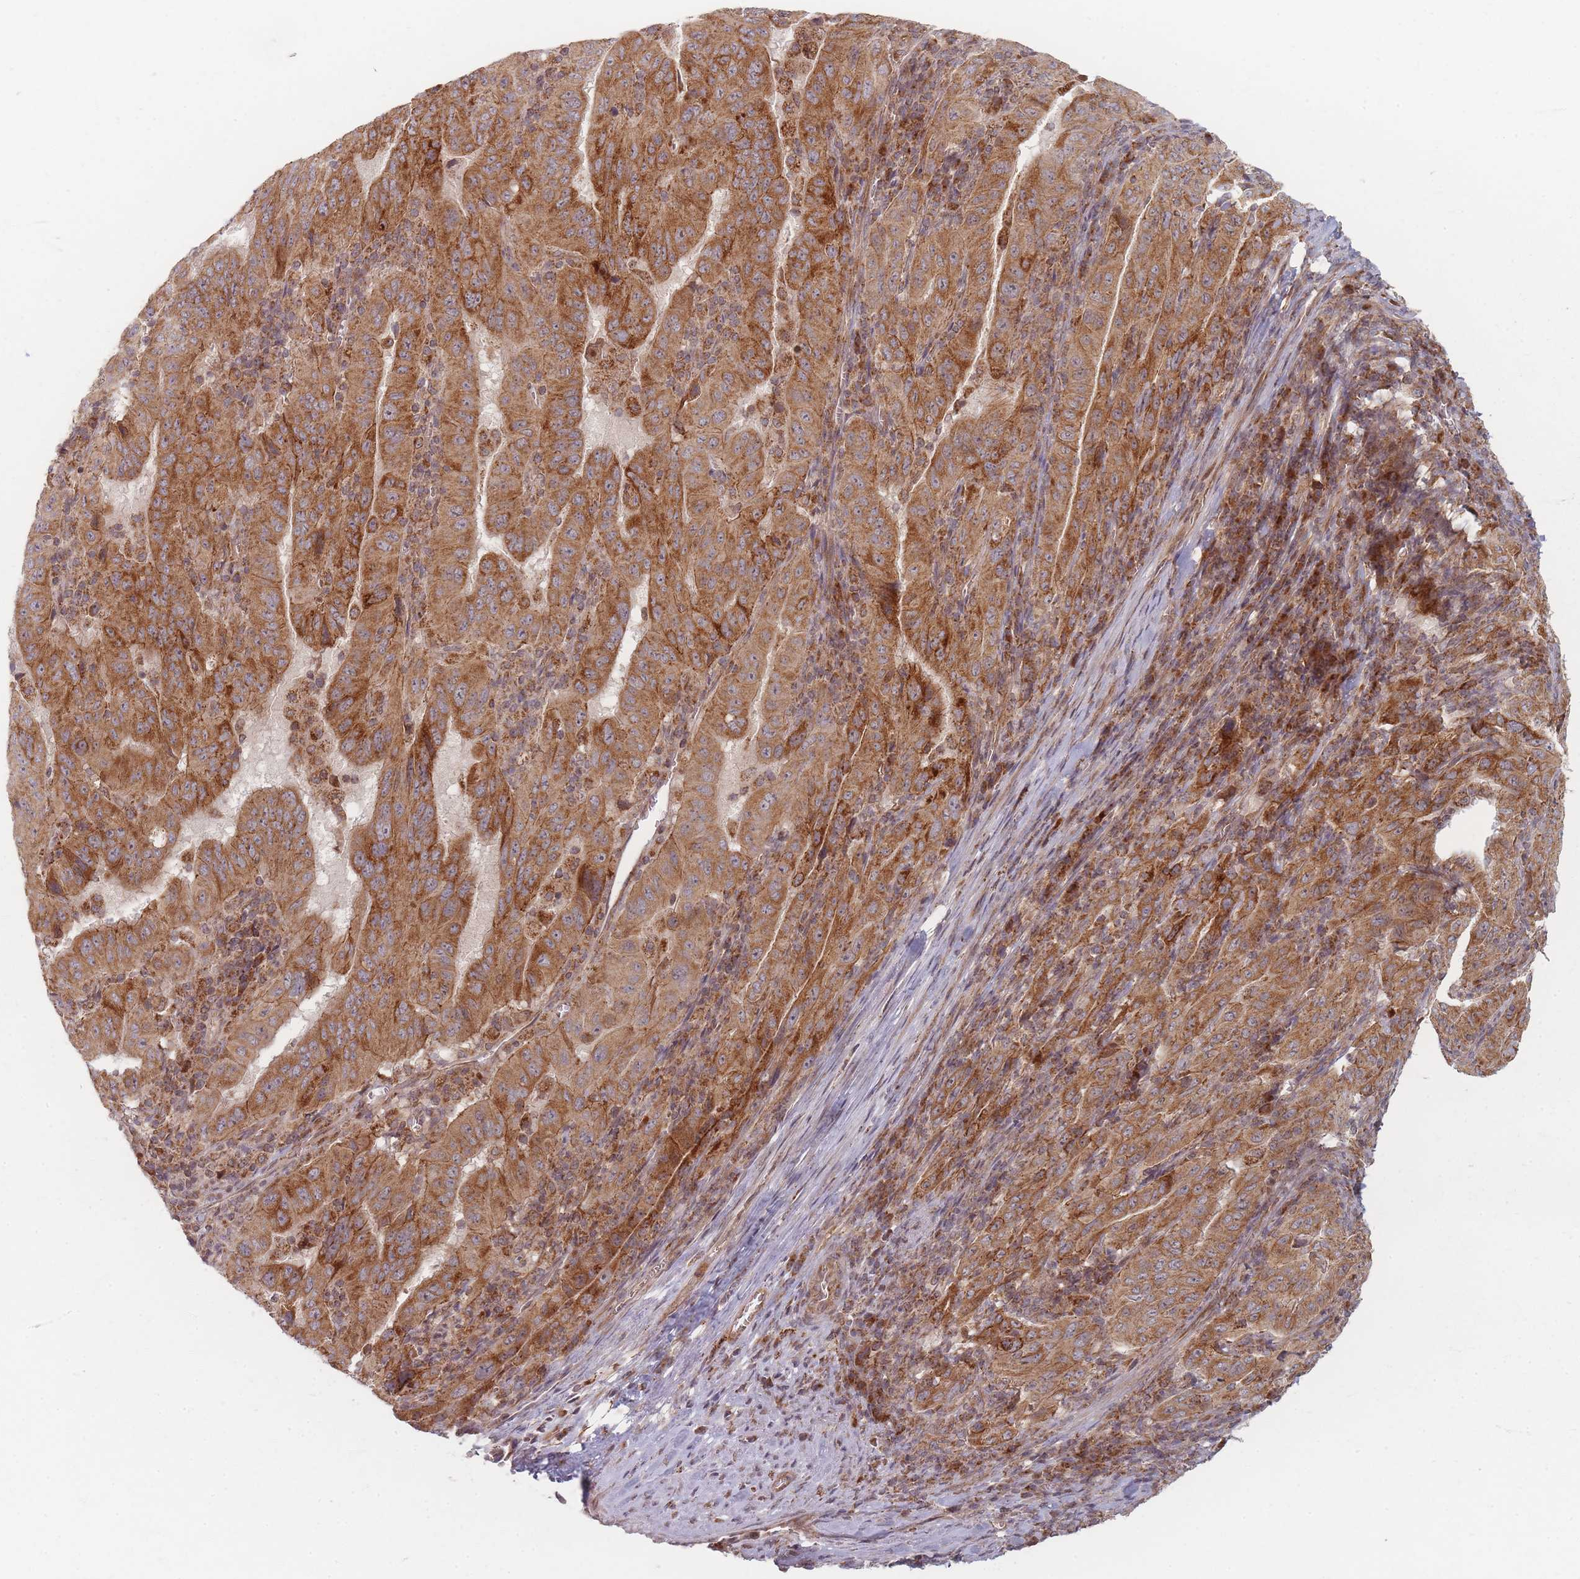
{"staining": {"intensity": "moderate", "quantity": ">75%", "location": "cytoplasmic/membranous"}, "tissue": "pancreatic cancer", "cell_type": "Tumor cells", "image_type": "cancer", "snomed": [{"axis": "morphology", "description": "Adenocarcinoma, NOS"}, {"axis": "topography", "description": "Pancreas"}], "caption": "There is medium levels of moderate cytoplasmic/membranous expression in tumor cells of pancreatic cancer (adenocarcinoma), as demonstrated by immunohistochemical staining (brown color).", "gene": "RADX", "patient": {"sex": "male", "age": 63}}